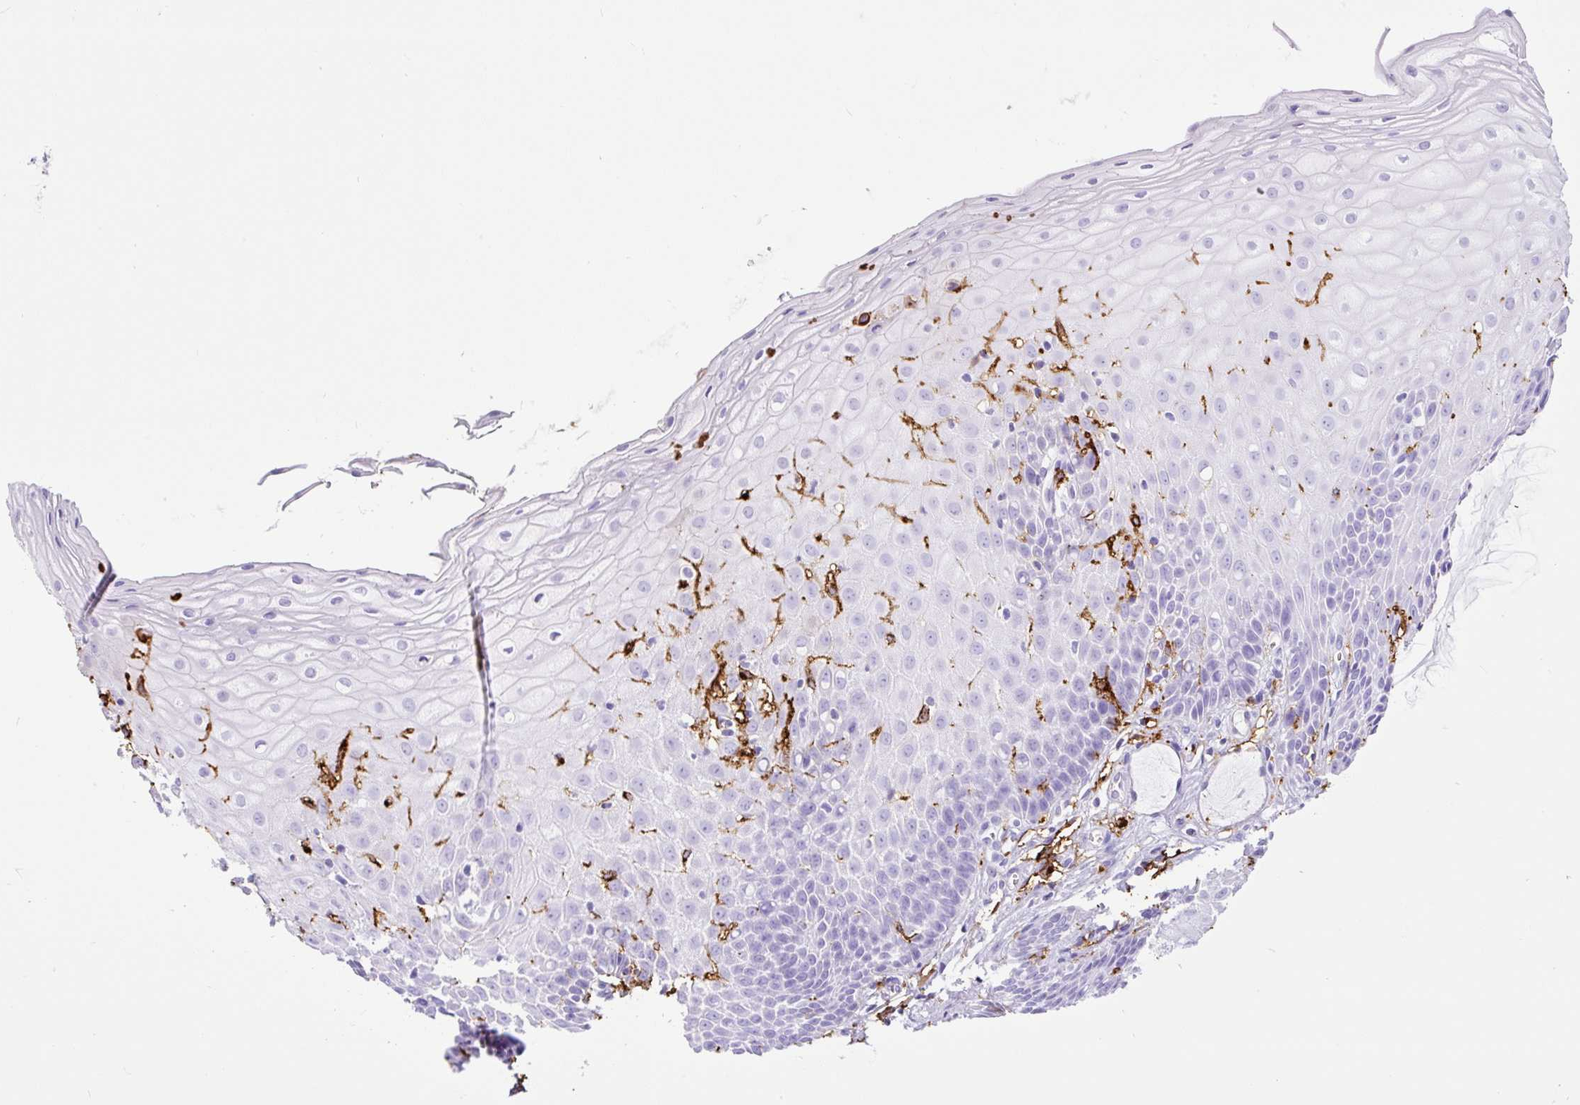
{"staining": {"intensity": "moderate", "quantity": "<25%", "location": "cytoplasmic/membranous"}, "tissue": "cervix", "cell_type": "Glandular cells", "image_type": "normal", "snomed": [{"axis": "morphology", "description": "Normal tissue, NOS"}, {"axis": "topography", "description": "Cervix"}], "caption": "Benign cervix was stained to show a protein in brown. There is low levels of moderate cytoplasmic/membranous expression in about <25% of glandular cells.", "gene": "HLA", "patient": {"sex": "female", "age": 36}}